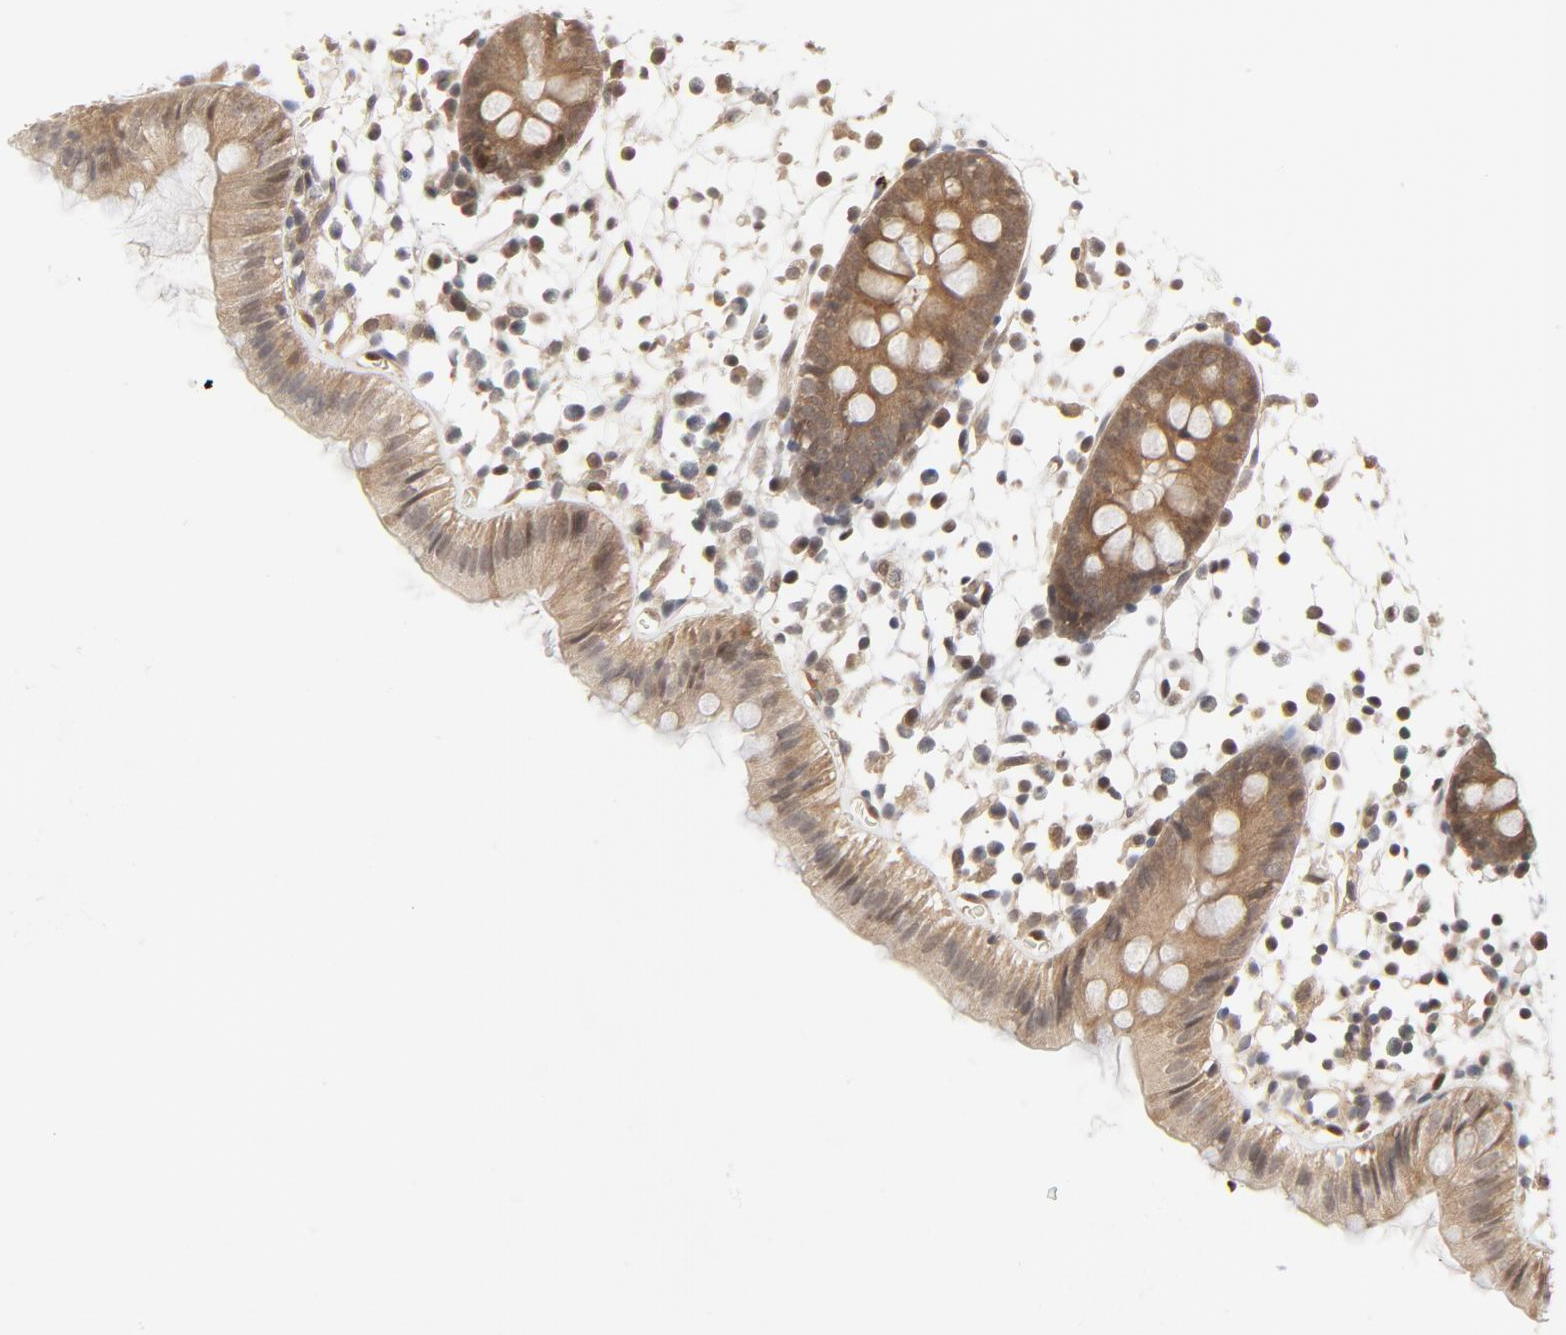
{"staining": {"intensity": "weak", "quantity": "25%-75%", "location": "cytoplasmic/membranous"}, "tissue": "colon", "cell_type": "Endothelial cells", "image_type": "normal", "snomed": [{"axis": "morphology", "description": "Normal tissue, NOS"}, {"axis": "topography", "description": "Colon"}], "caption": "A high-resolution photomicrograph shows IHC staining of unremarkable colon, which exhibits weak cytoplasmic/membranous expression in approximately 25%-75% of endothelial cells. (DAB IHC, brown staining for protein, blue staining for nuclei).", "gene": "NEDD8", "patient": {"sex": "male", "age": 14}}